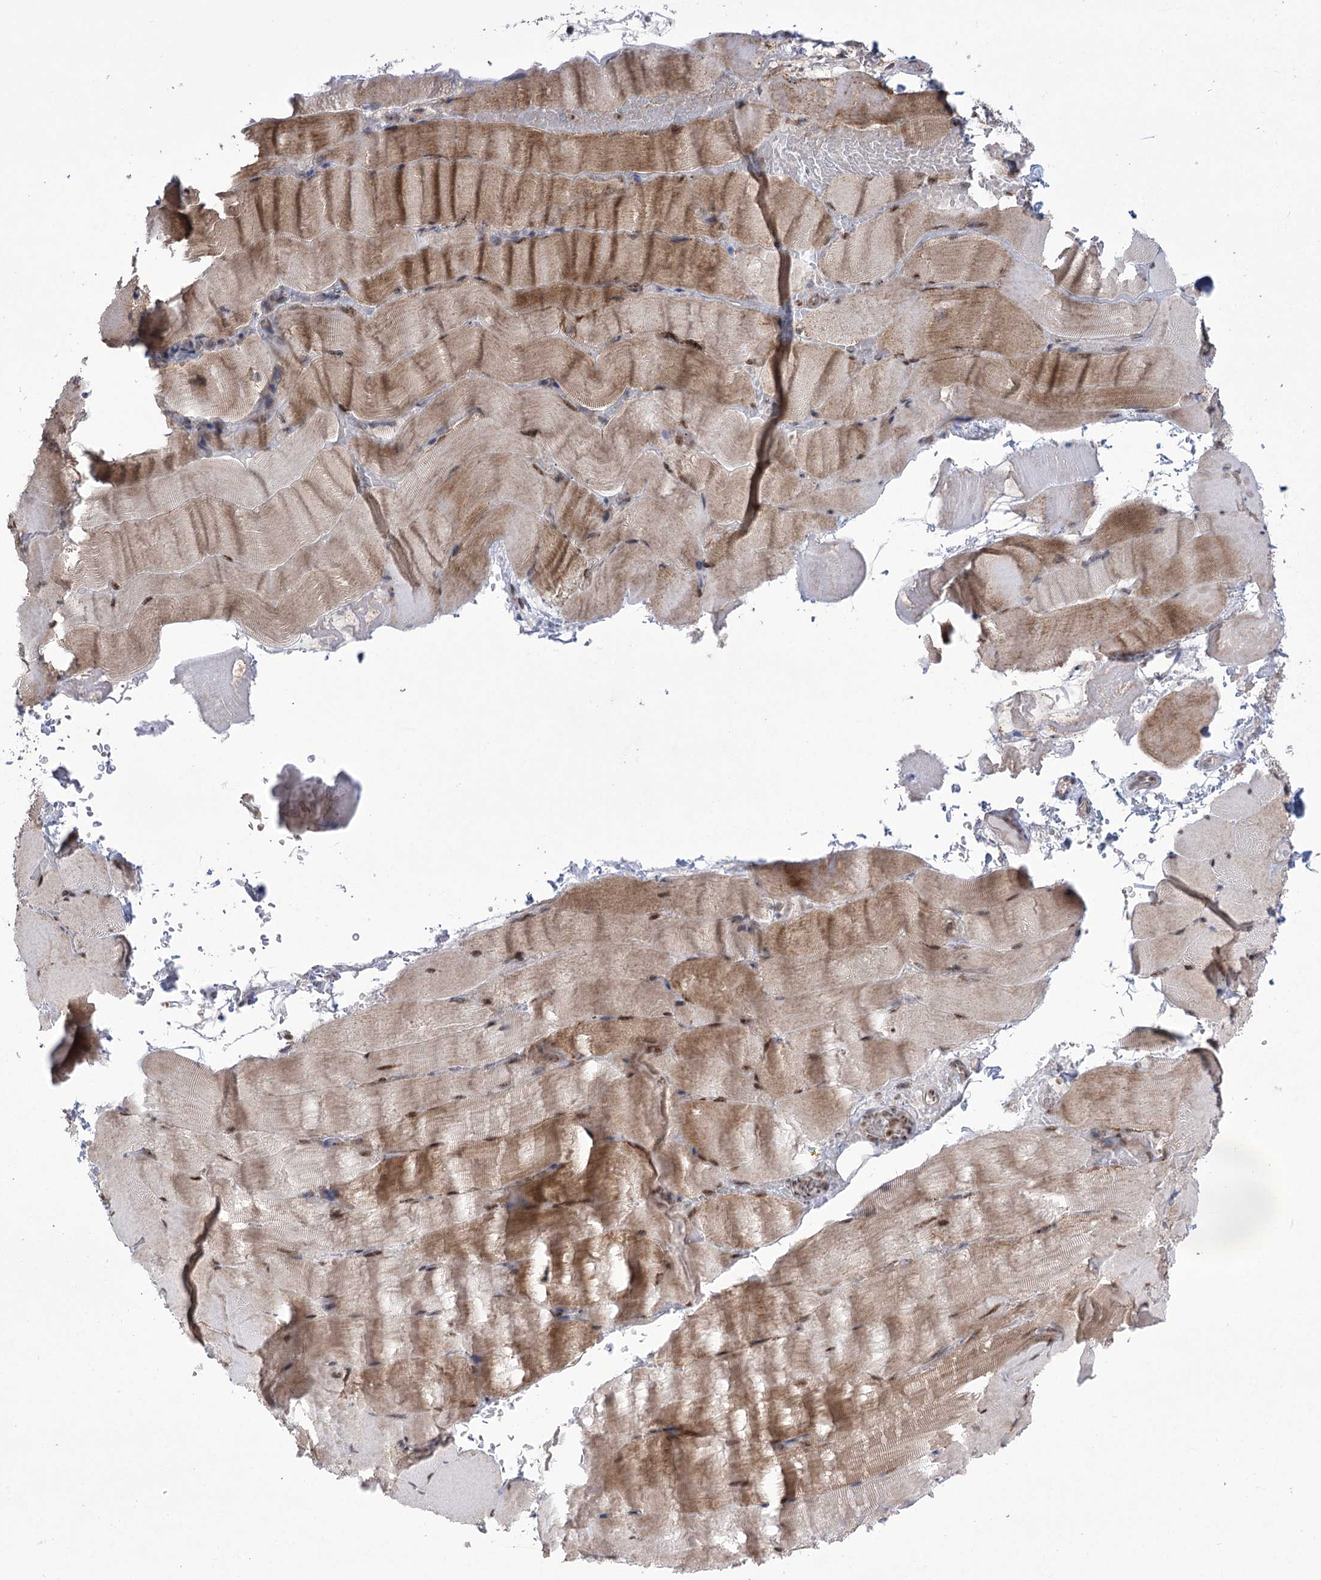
{"staining": {"intensity": "moderate", "quantity": "25%-75%", "location": "cytoplasmic/membranous,nuclear"}, "tissue": "skeletal muscle", "cell_type": "Myocytes", "image_type": "normal", "snomed": [{"axis": "morphology", "description": "Normal tissue, NOS"}, {"axis": "topography", "description": "Skeletal muscle"}, {"axis": "topography", "description": "Parathyroid gland"}], "caption": "The micrograph exhibits a brown stain indicating the presence of a protein in the cytoplasmic/membranous,nuclear of myocytes in skeletal muscle. The protein of interest is stained brown, and the nuclei are stained in blue (DAB IHC with brightfield microscopy, high magnification).", "gene": "ZMAT2", "patient": {"sex": "female", "age": 37}}